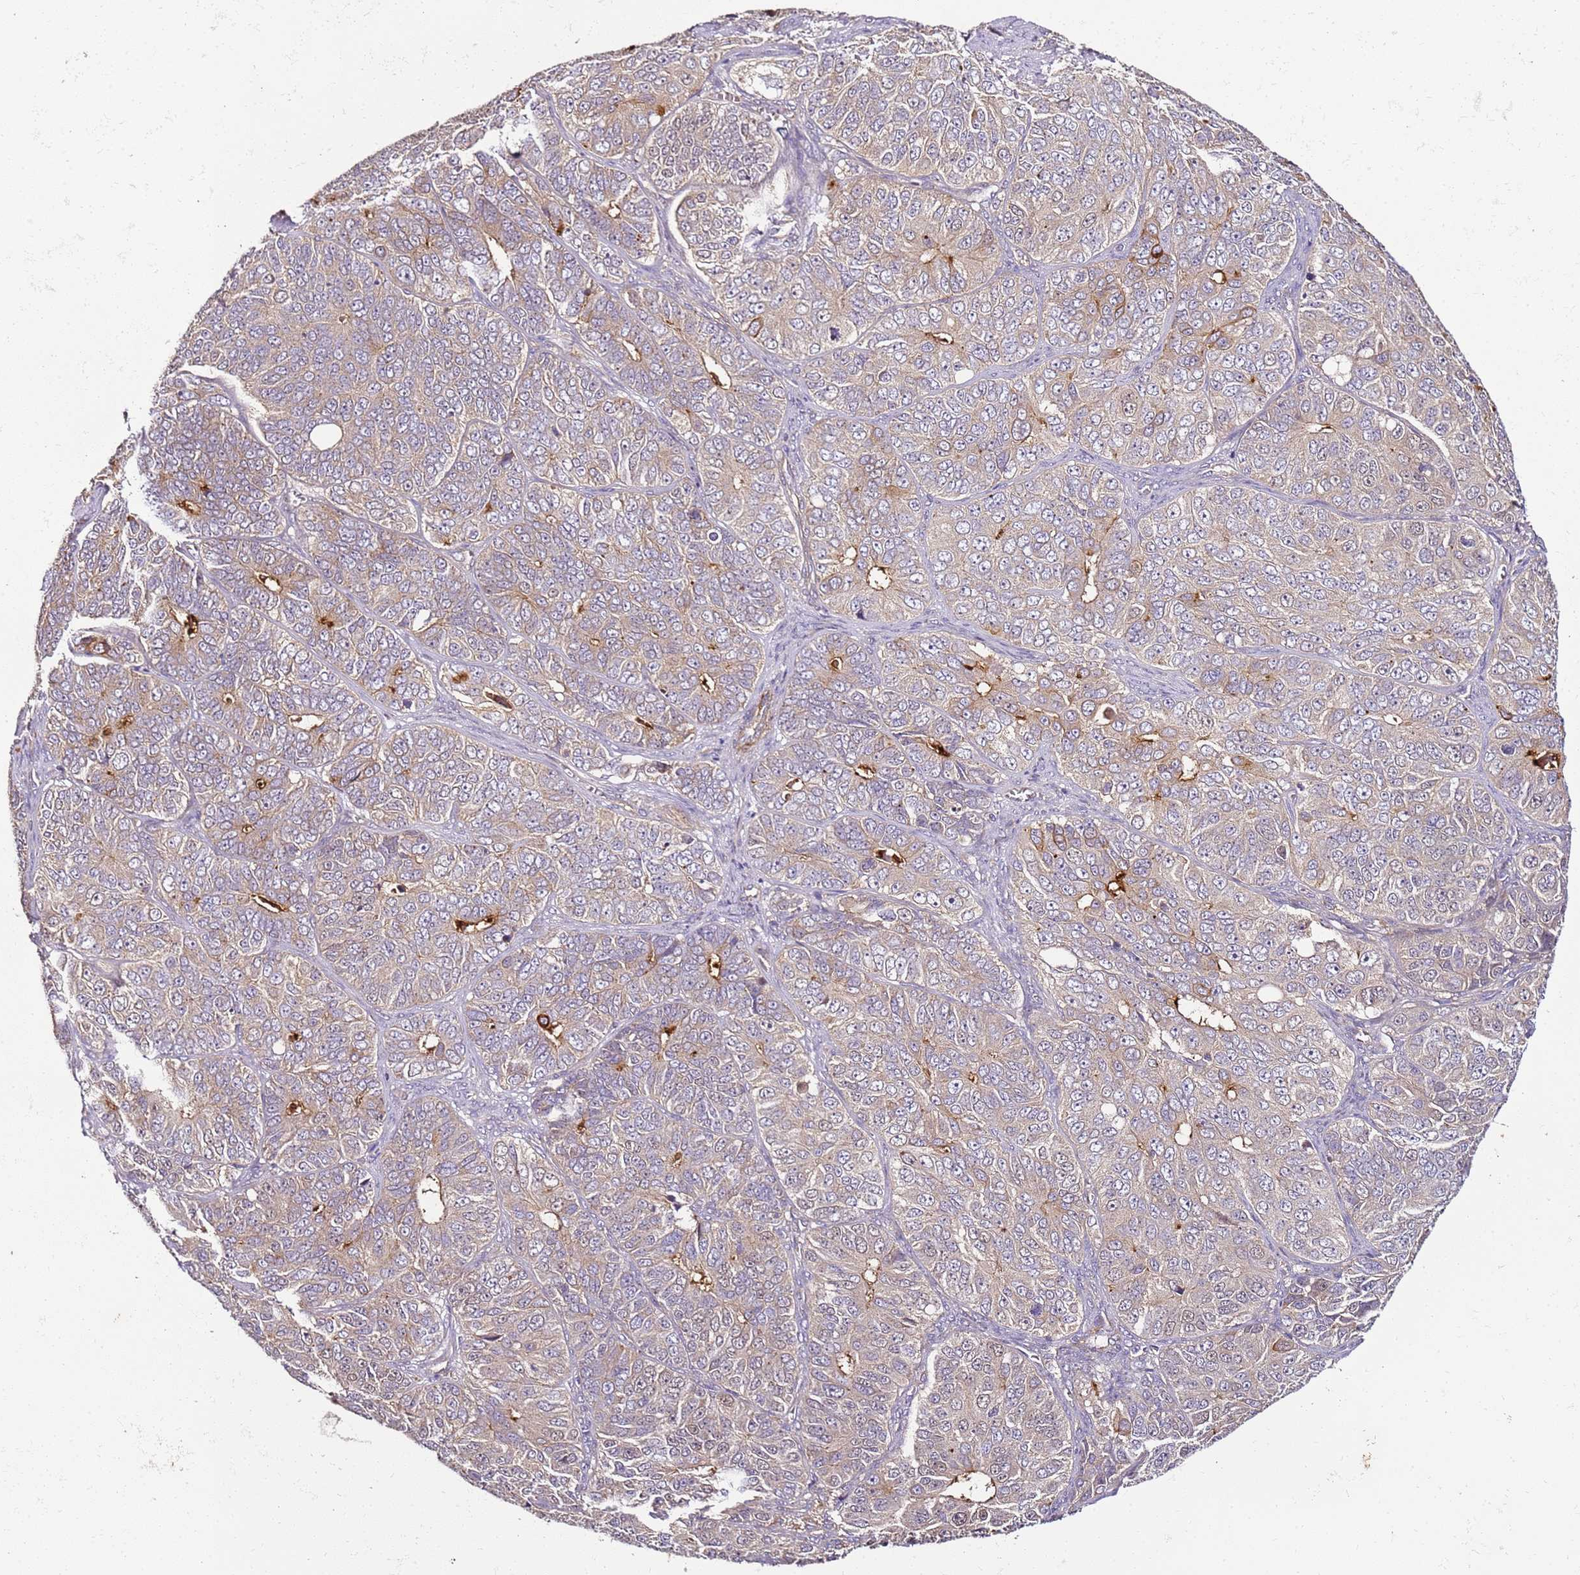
{"staining": {"intensity": "moderate", "quantity": "<25%", "location": "cytoplasmic/membranous"}, "tissue": "ovarian cancer", "cell_type": "Tumor cells", "image_type": "cancer", "snomed": [{"axis": "morphology", "description": "Carcinoma, endometroid"}, {"axis": "topography", "description": "Ovary"}], "caption": "Protein staining of ovarian endometroid carcinoma tissue displays moderate cytoplasmic/membranous expression in about <25% of tumor cells.", "gene": "KRTAP21-3", "patient": {"sex": "female", "age": 51}}